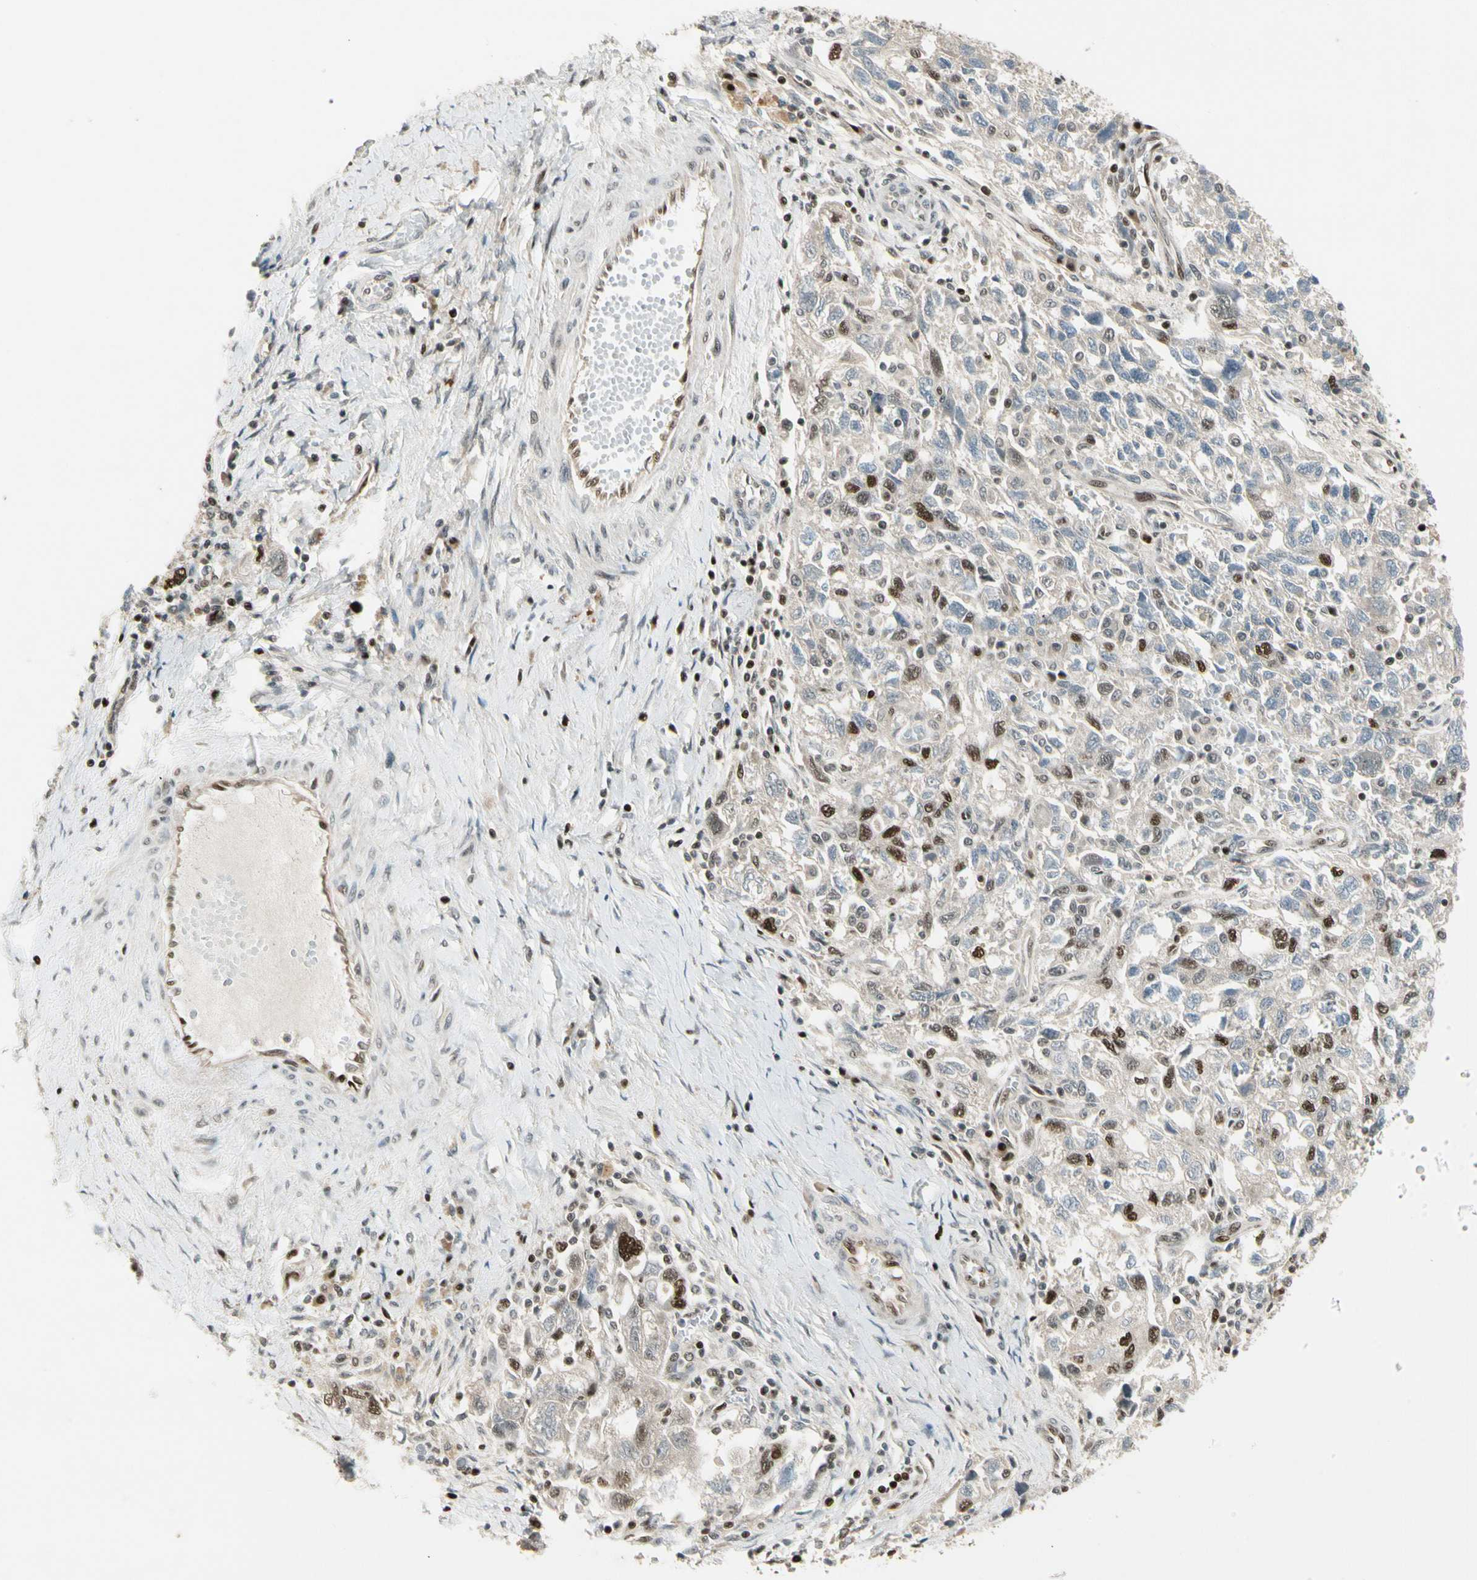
{"staining": {"intensity": "strong", "quantity": "<25%", "location": "nuclear"}, "tissue": "ovarian cancer", "cell_type": "Tumor cells", "image_type": "cancer", "snomed": [{"axis": "morphology", "description": "Carcinoma, NOS"}, {"axis": "morphology", "description": "Cystadenocarcinoma, serous, NOS"}, {"axis": "topography", "description": "Ovary"}], "caption": "Immunohistochemistry (IHC) (DAB (3,3'-diaminobenzidine)) staining of human ovarian cancer (carcinoma) exhibits strong nuclear protein expression in about <25% of tumor cells.", "gene": "CDK11A", "patient": {"sex": "female", "age": 69}}